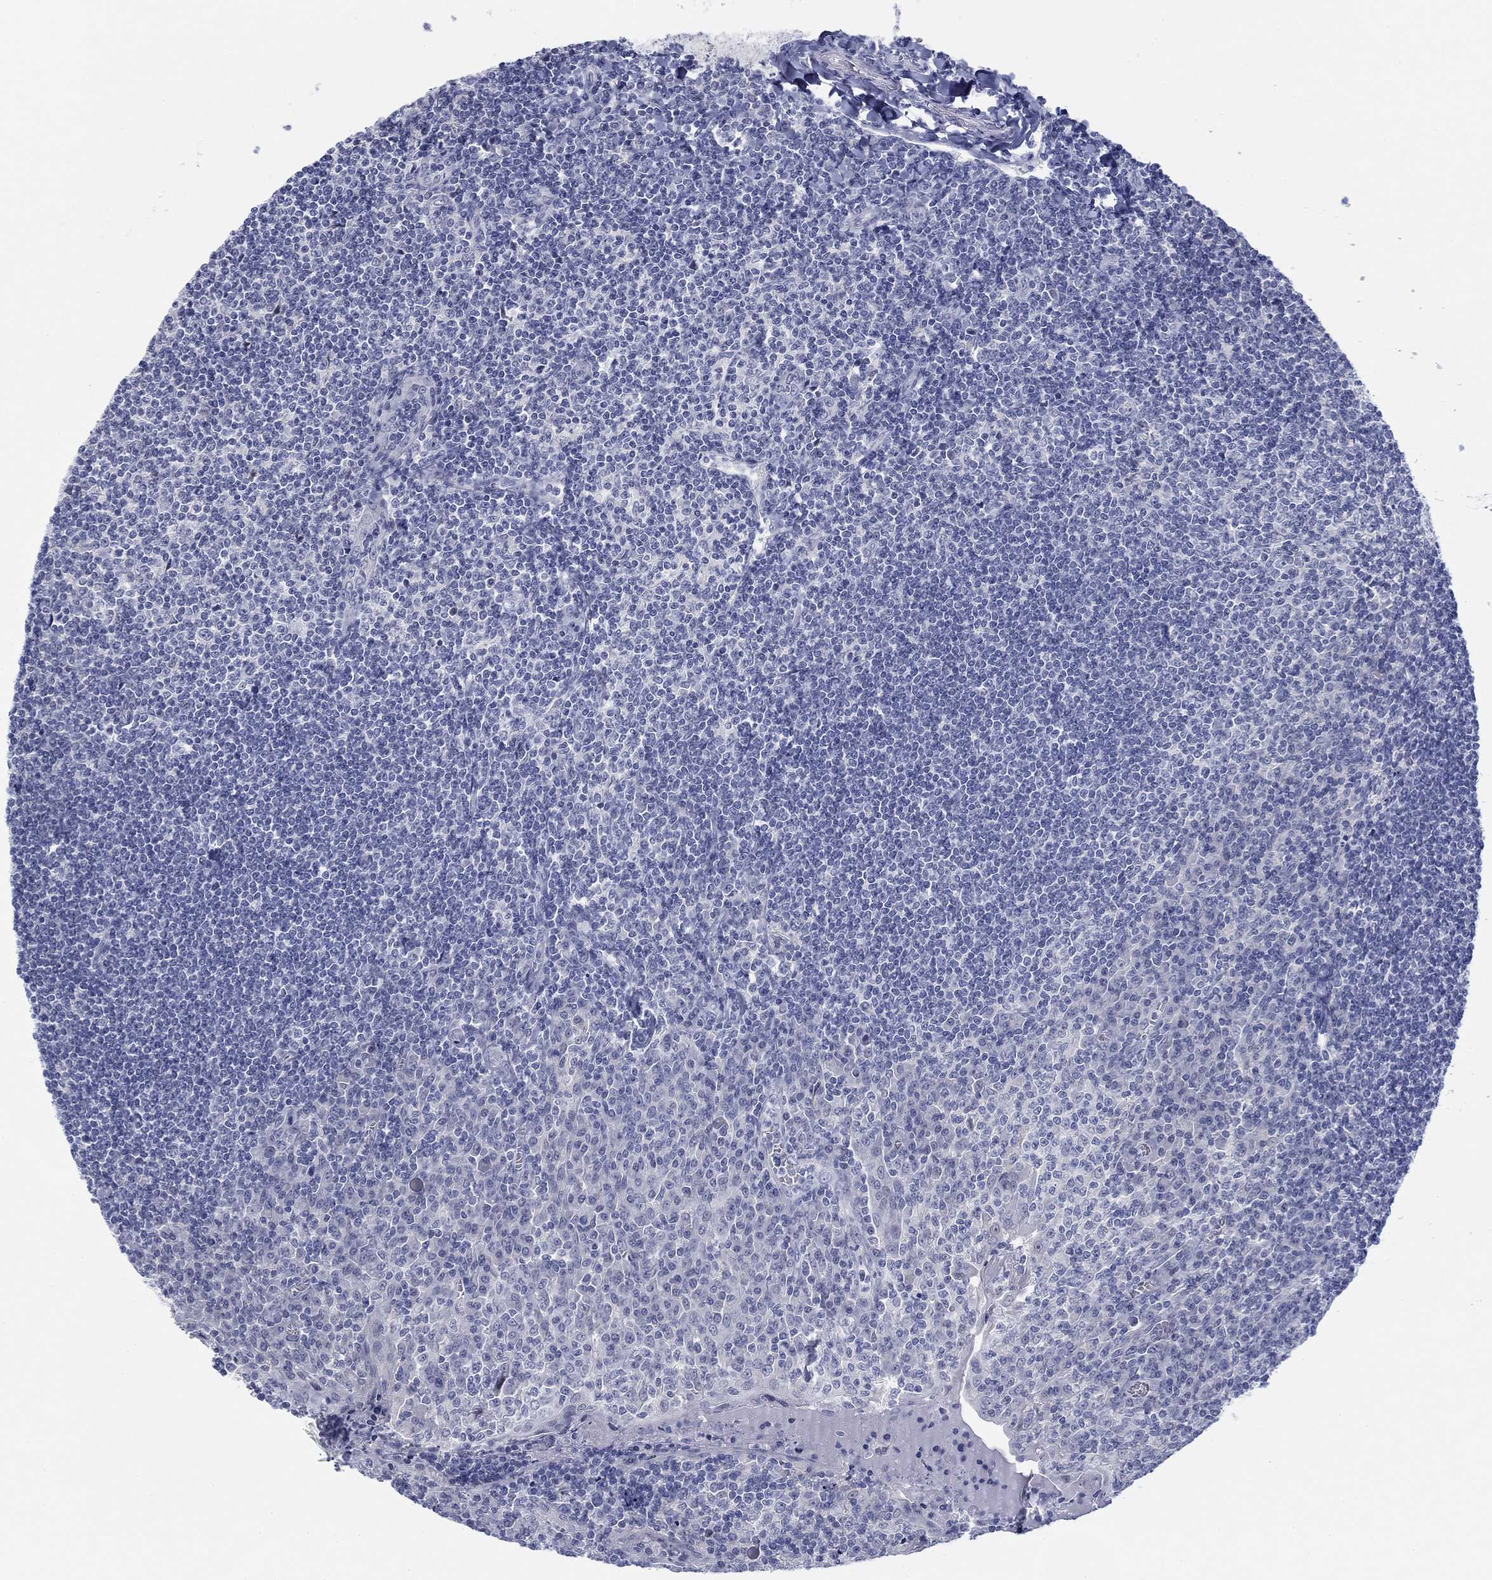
{"staining": {"intensity": "negative", "quantity": "none", "location": "none"}, "tissue": "tonsil", "cell_type": "Germinal center cells", "image_type": "normal", "snomed": [{"axis": "morphology", "description": "Normal tissue, NOS"}, {"axis": "topography", "description": "Tonsil"}], "caption": "An immunohistochemistry (IHC) image of benign tonsil is shown. There is no staining in germinal center cells of tonsil. Brightfield microscopy of IHC stained with DAB (brown) and hematoxylin (blue), captured at high magnification.", "gene": "DNAL1", "patient": {"sex": "female", "age": 12}}